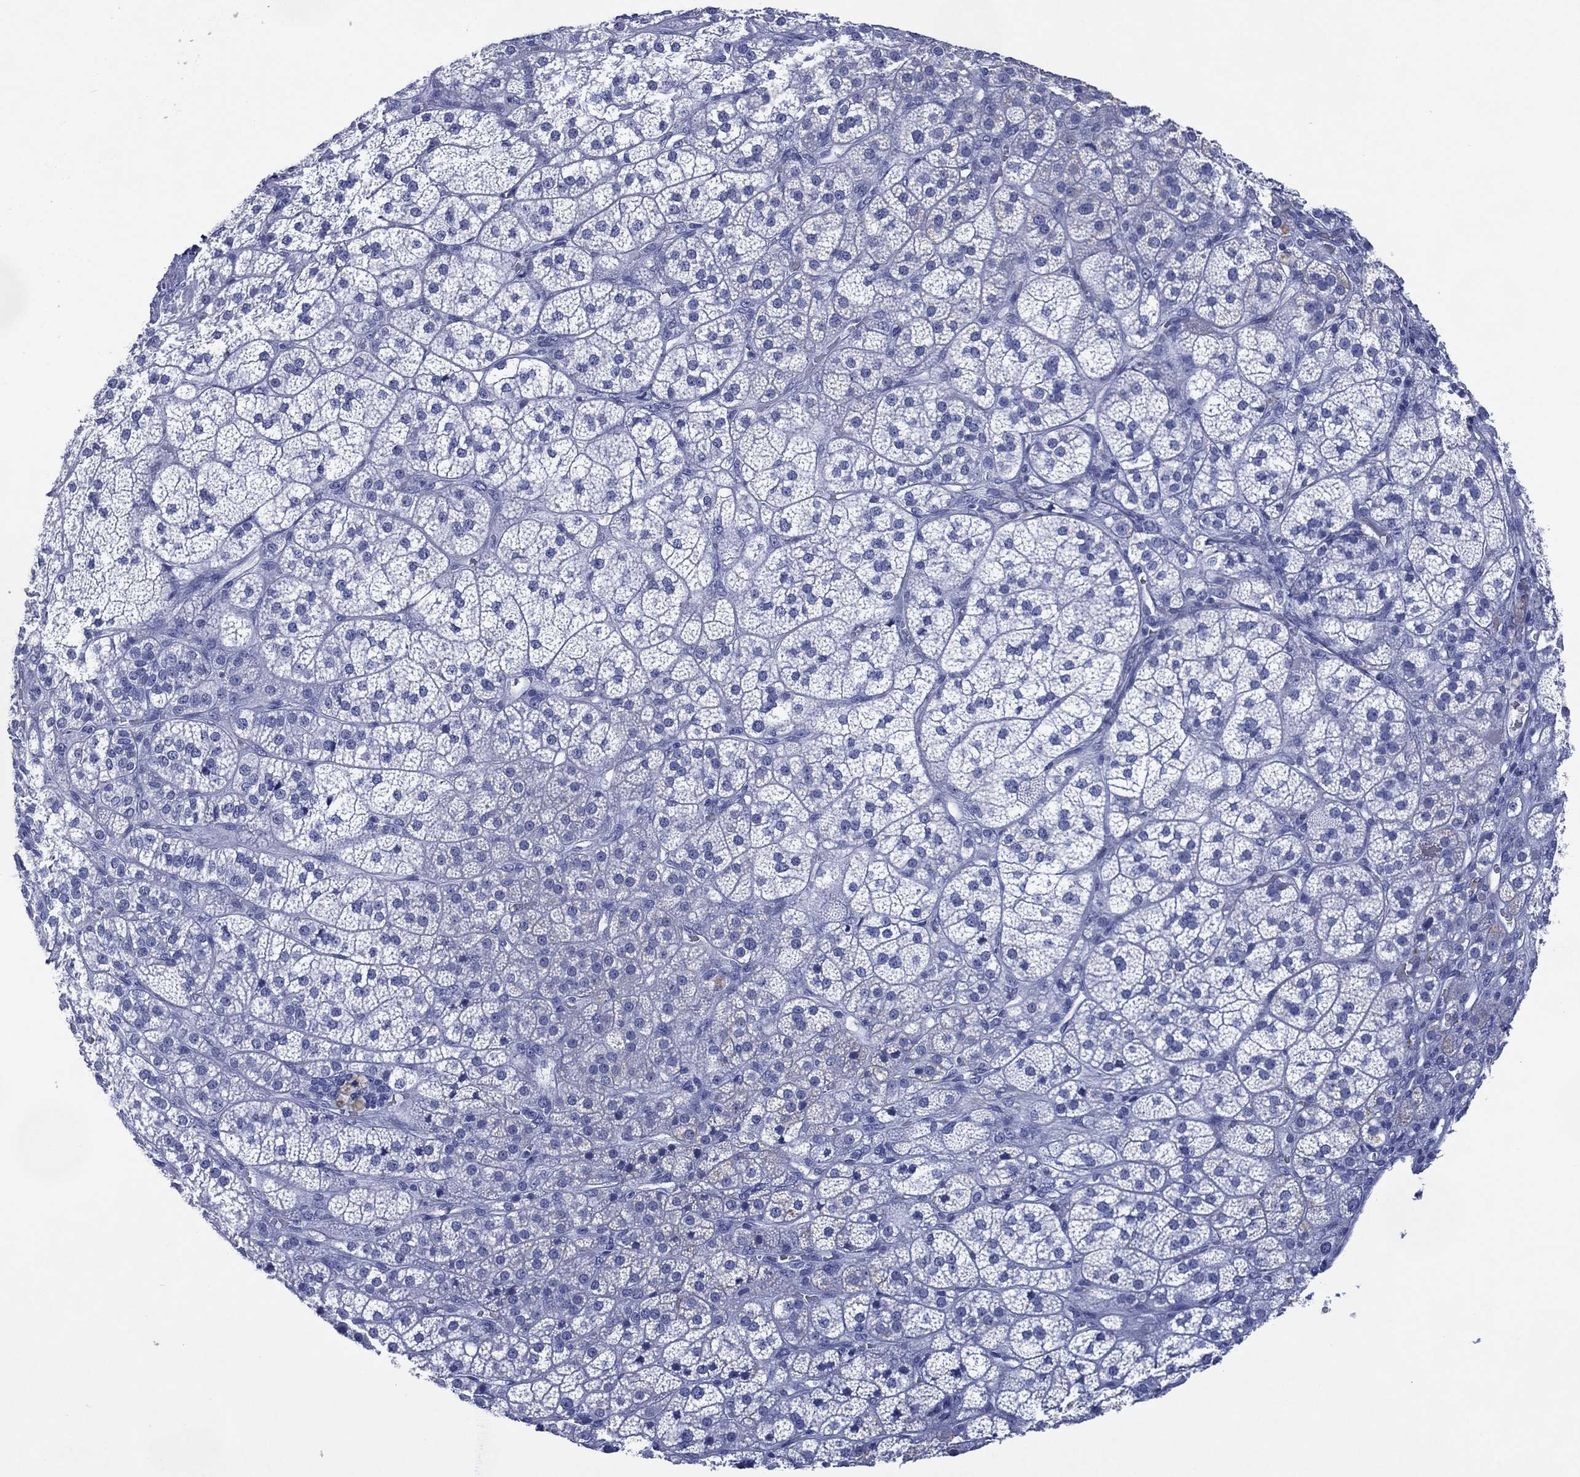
{"staining": {"intensity": "negative", "quantity": "none", "location": "none"}, "tissue": "adrenal gland", "cell_type": "Glandular cells", "image_type": "normal", "snomed": [{"axis": "morphology", "description": "Normal tissue, NOS"}, {"axis": "topography", "description": "Adrenal gland"}], "caption": "DAB immunohistochemical staining of normal human adrenal gland reveals no significant staining in glandular cells.", "gene": "SIGLECL1", "patient": {"sex": "female", "age": 60}}